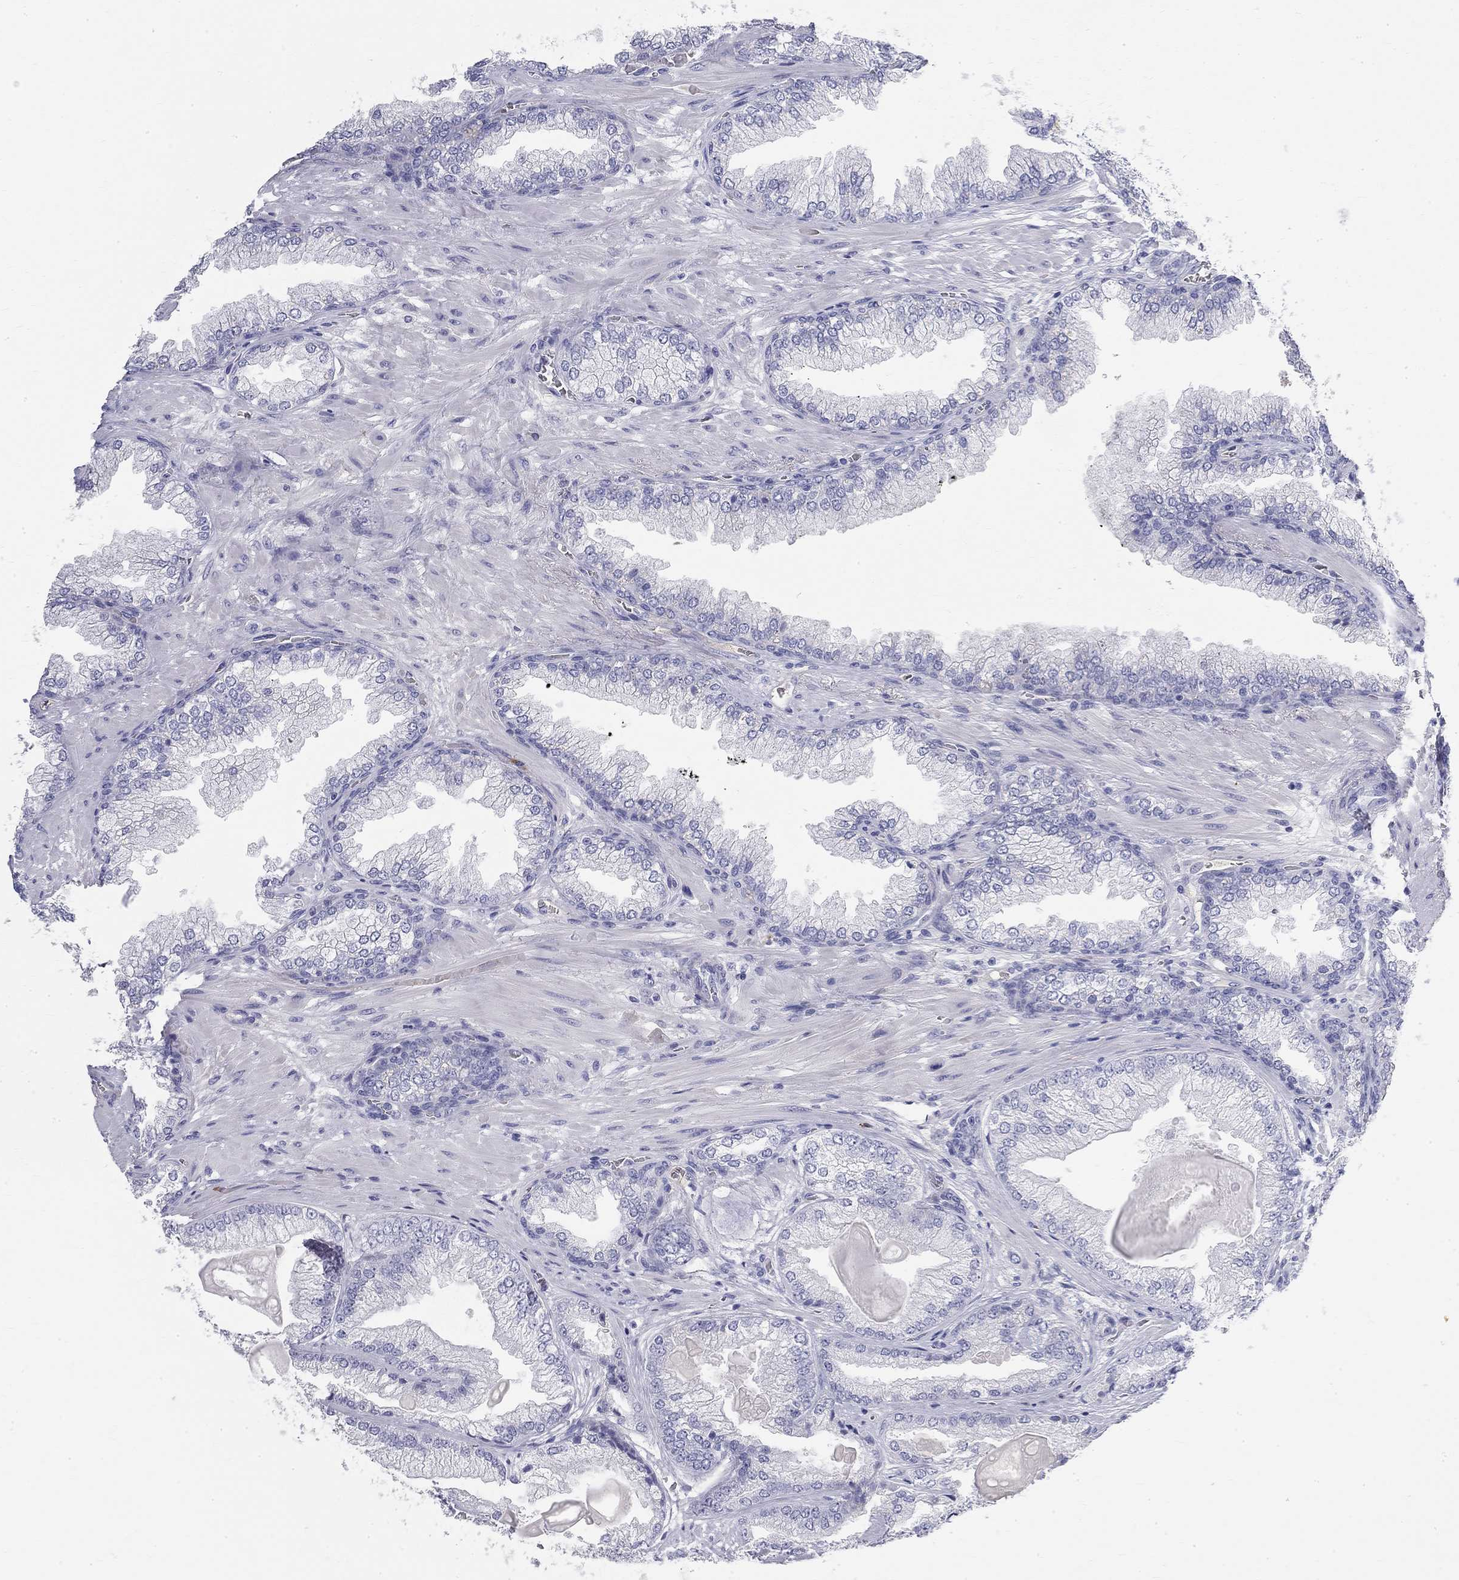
{"staining": {"intensity": "negative", "quantity": "none", "location": "none"}, "tissue": "prostate cancer", "cell_type": "Tumor cells", "image_type": "cancer", "snomed": [{"axis": "morphology", "description": "Adenocarcinoma, Low grade"}, {"axis": "topography", "description": "Prostate"}], "caption": "Protein analysis of prostate cancer displays no significant positivity in tumor cells.", "gene": "PHOX2B", "patient": {"sex": "male", "age": 57}}